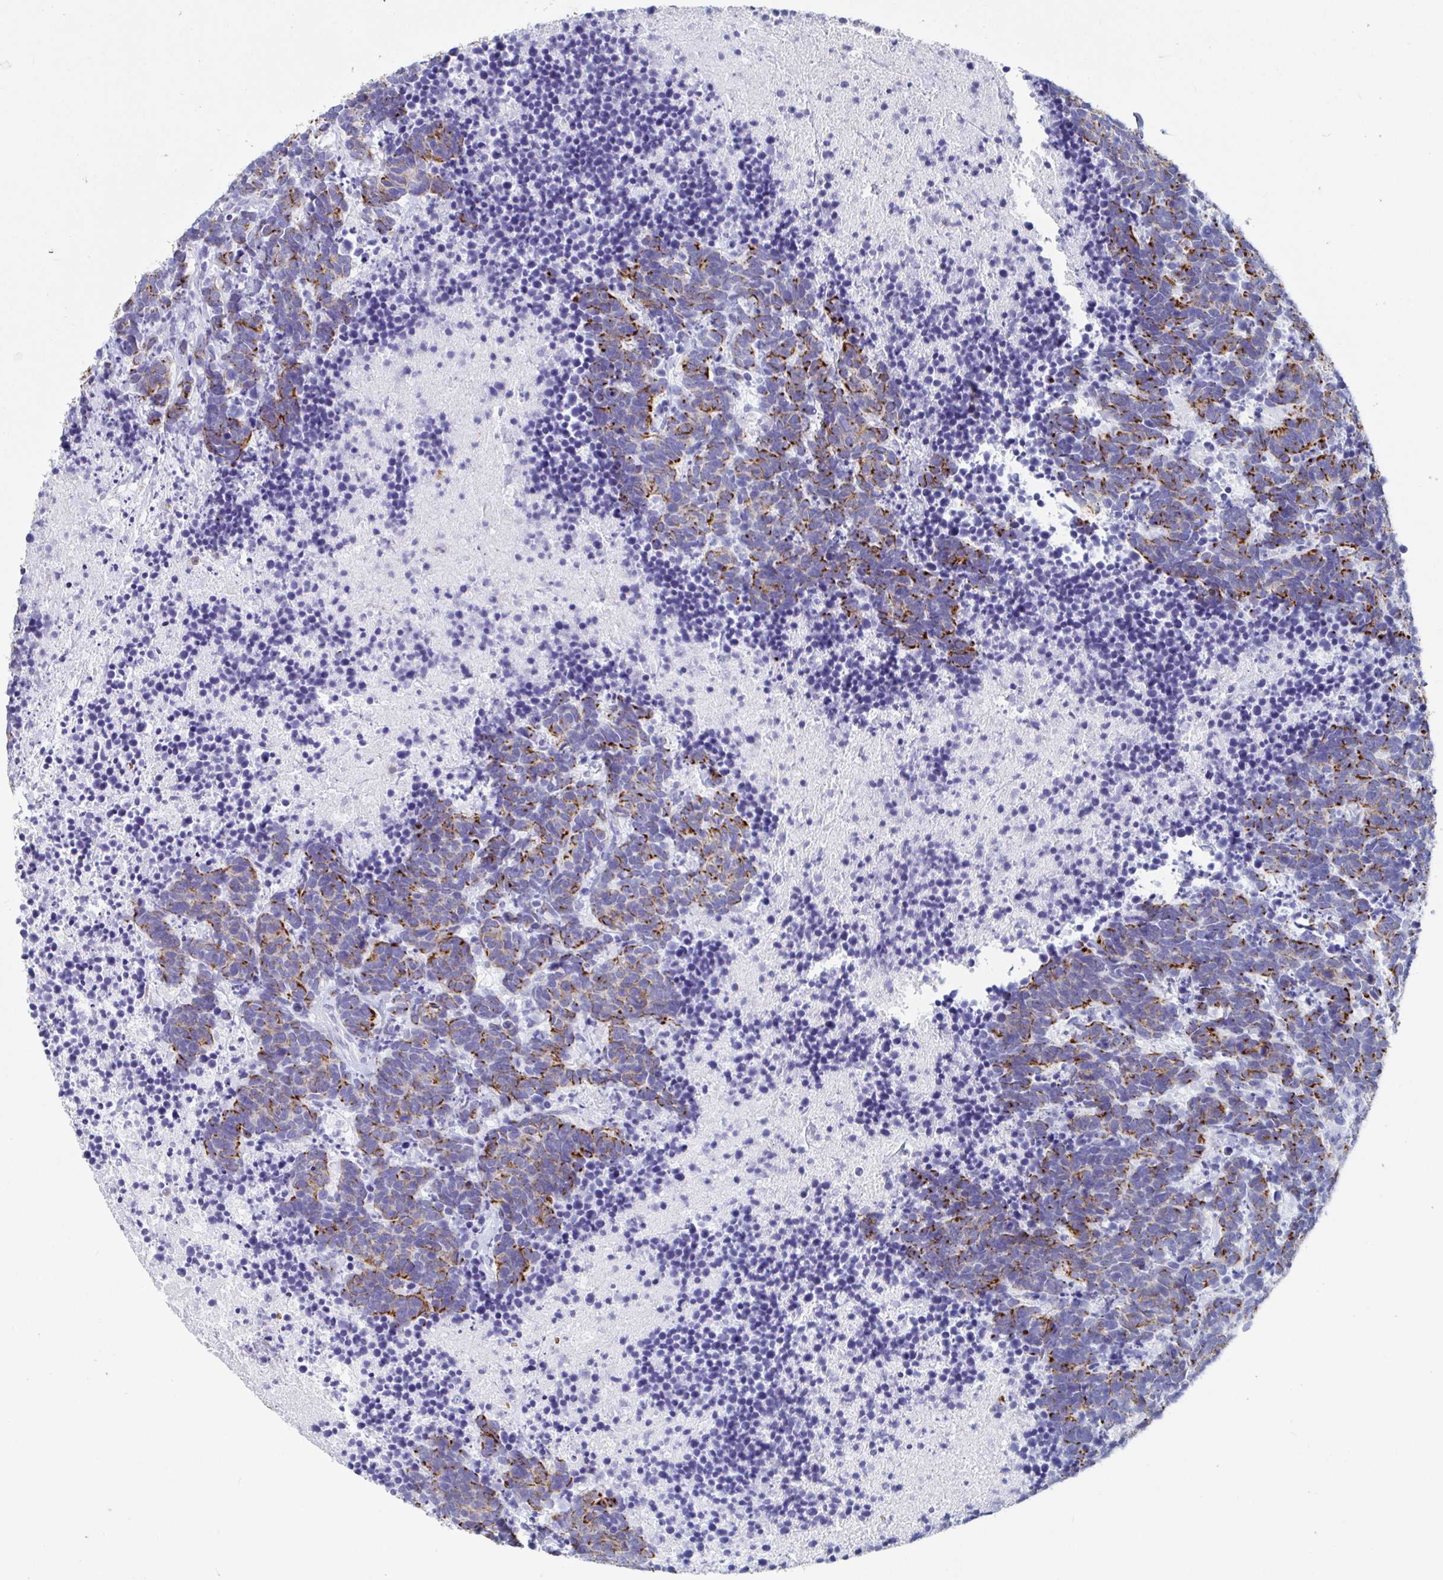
{"staining": {"intensity": "strong", "quantity": "25%-75%", "location": "cytoplasmic/membranous"}, "tissue": "carcinoid", "cell_type": "Tumor cells", "image_type": "cancer", "snomed": [{"axis": "morphology", "description": "Carcinoma, NOS"}, {"axis": "morphology", "description": "Carcinoid, malignant, NOS"}, {"axis": "topography", "description": "Prostate"}], "caption": "Tumor cells demonstrate strong cytoplasmic/membranous expression in about 25%-75% of cells in carcinoid (malignant).", "gene": "CLDN8", "patient": {"sex": "male", "age": 57}}